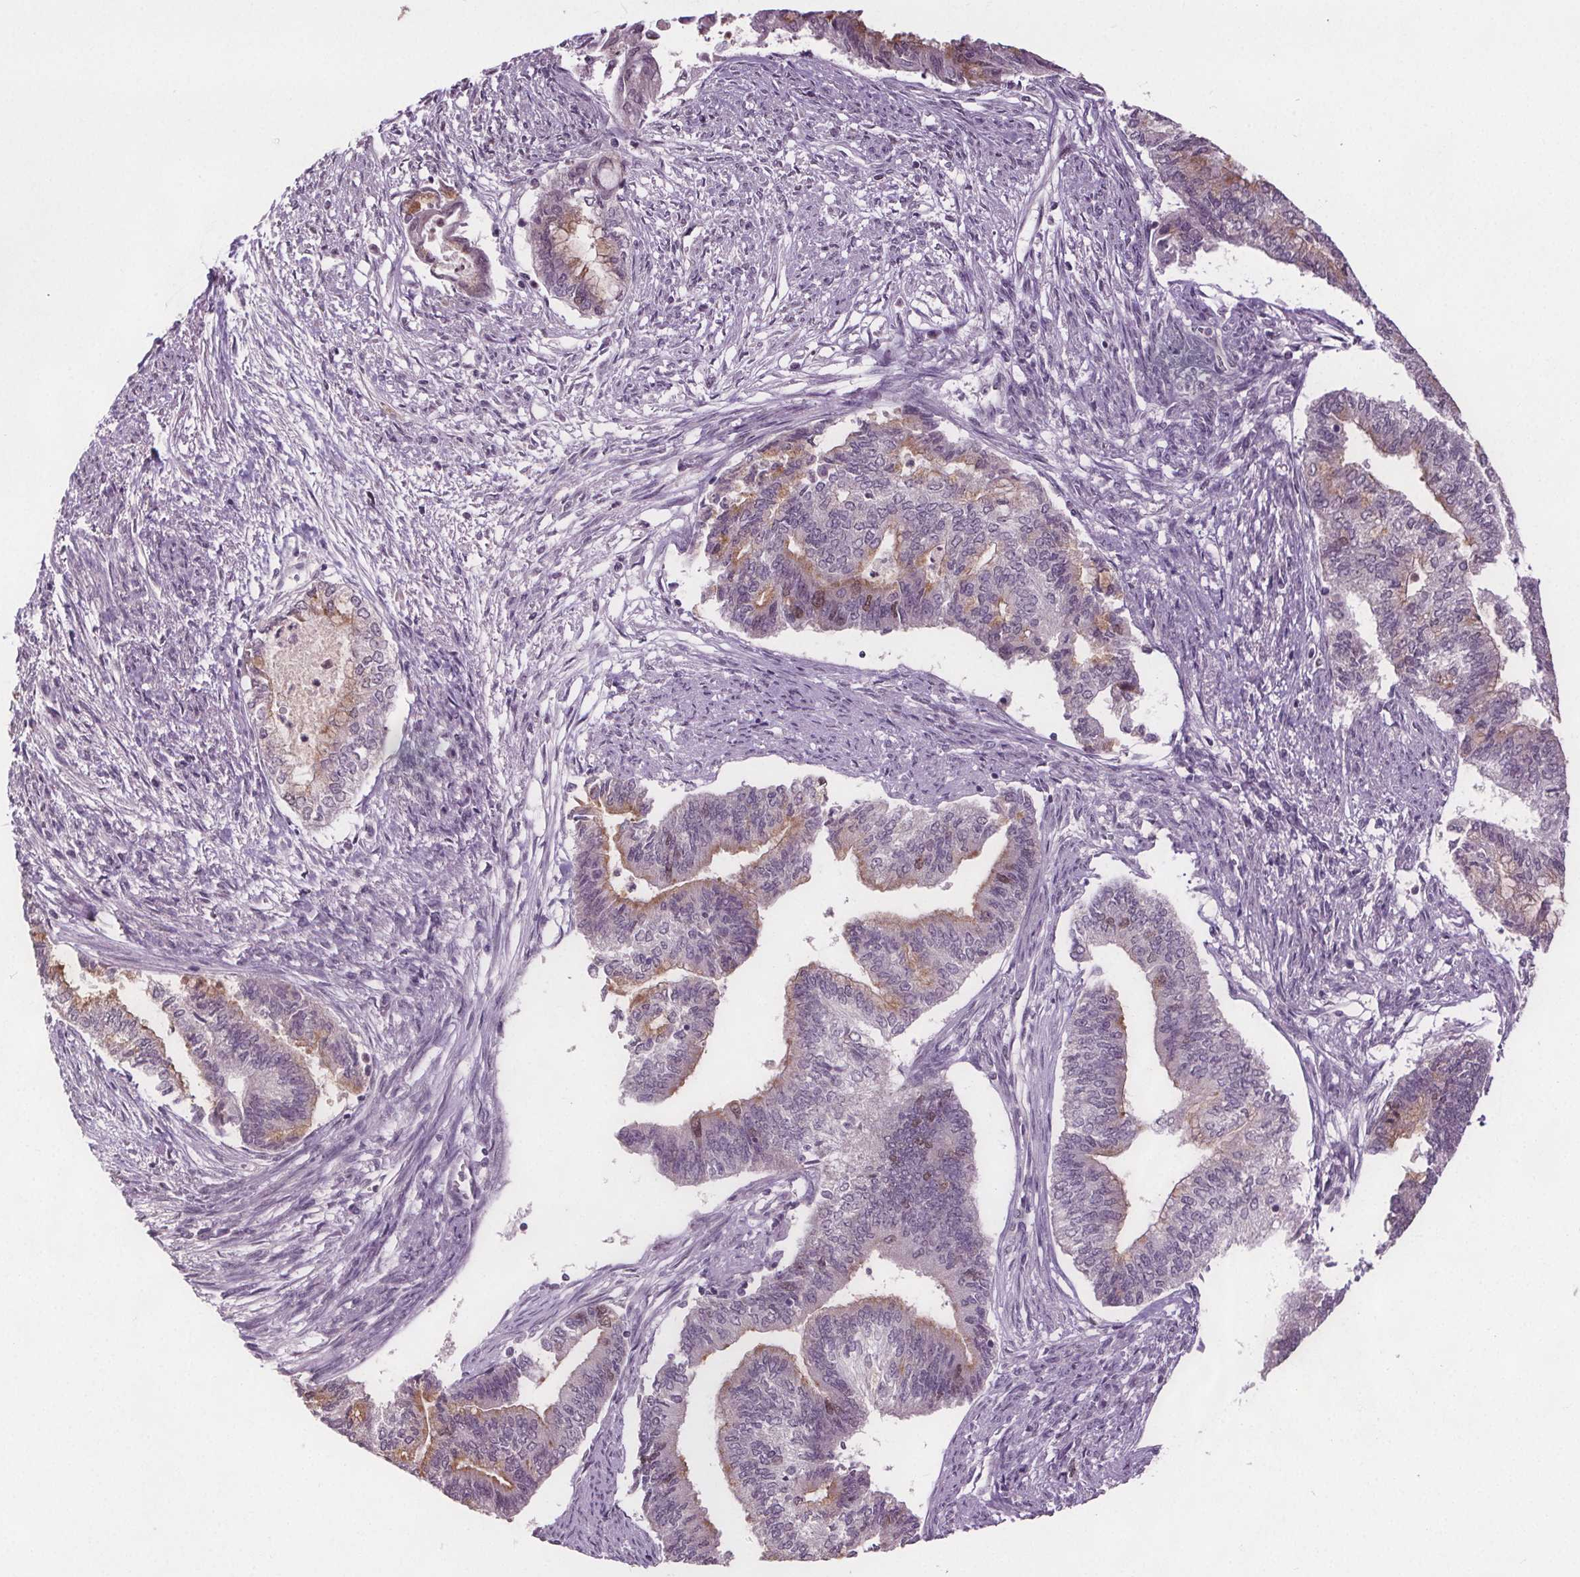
{"staining": {"intensity": "moderate", "quantity": "<25%", "location": "cytoplasmic/membranous,nuclear"}, "tissue": "endometrial cancer", "cell_type": "Tumor cells", "image_type": "cancer", "snomed": [{"axis": "morphology", "description": "Adenocarcinoma, NOS"}, {"axis": "topography", "description": "Endometrium"}], "caption": "Endometrial cancer (adenocarcinoma) stained for a protein (brown) displays moderate cytoplasmic/membranous and nuclear positive positivity in approximately <25% of tumor cells.", "gene": "CENPF", "patient": {"sex": "female", "age": 65}}